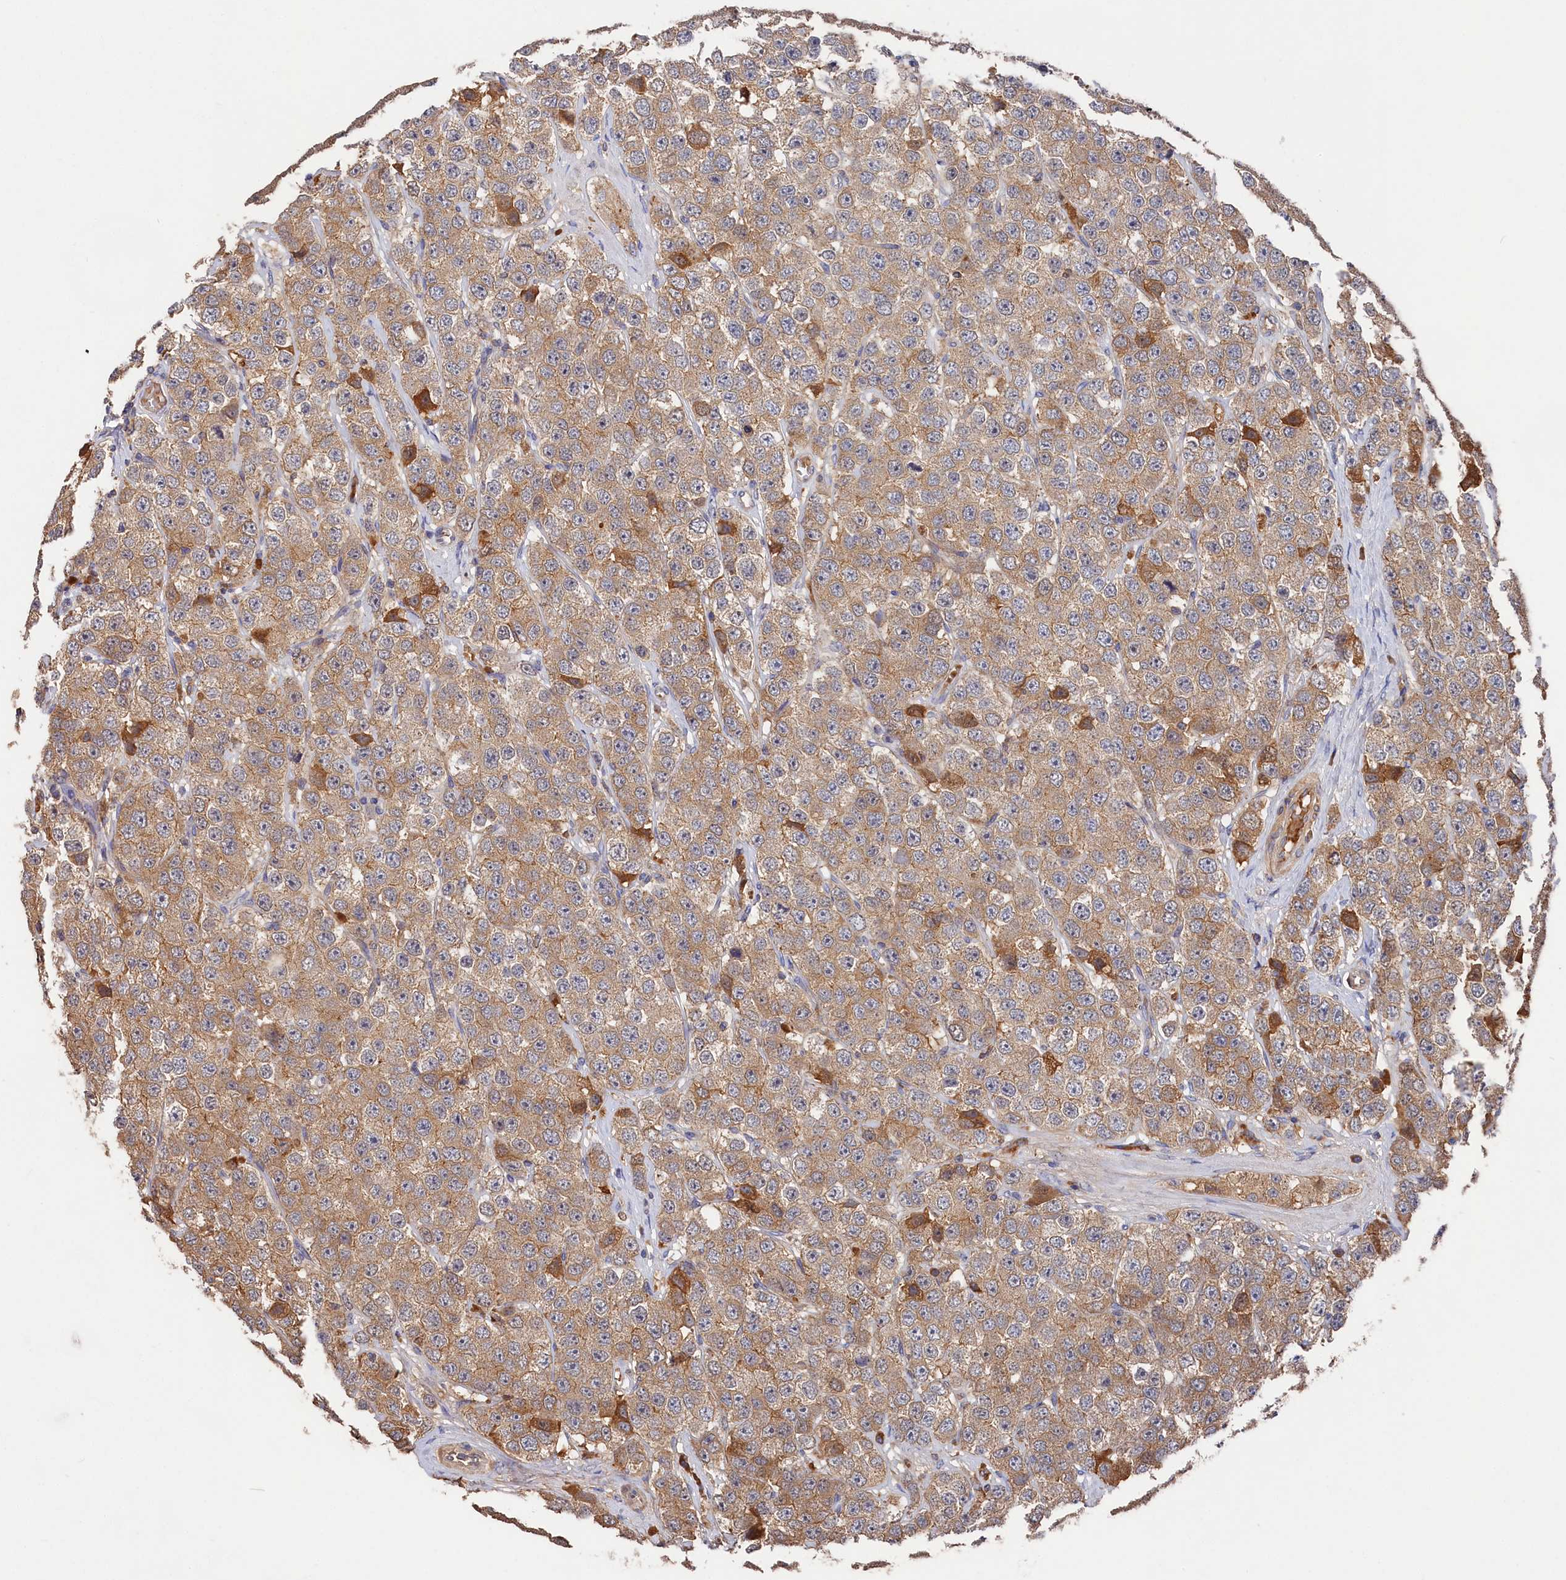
{"staining": {"intensity": "moderate", "quantity": ">75%", "location": "cytoplasmic/membranous"}, "tissue": "testis cancer", "cell_type": "Tumor cells", "image_type": "cancer", "snomed": [{"axis": "morphology", "description": "Seminoma, NOS"}, {"axis": "topography", "description": "Testis"}], "caption": "Tumor cells display moderate cytoplasmic/membranous staining in about >75% of cells in testis seminoma.", "gene": "DHRS11", "patient": {"sex": "male", "age": 28}}